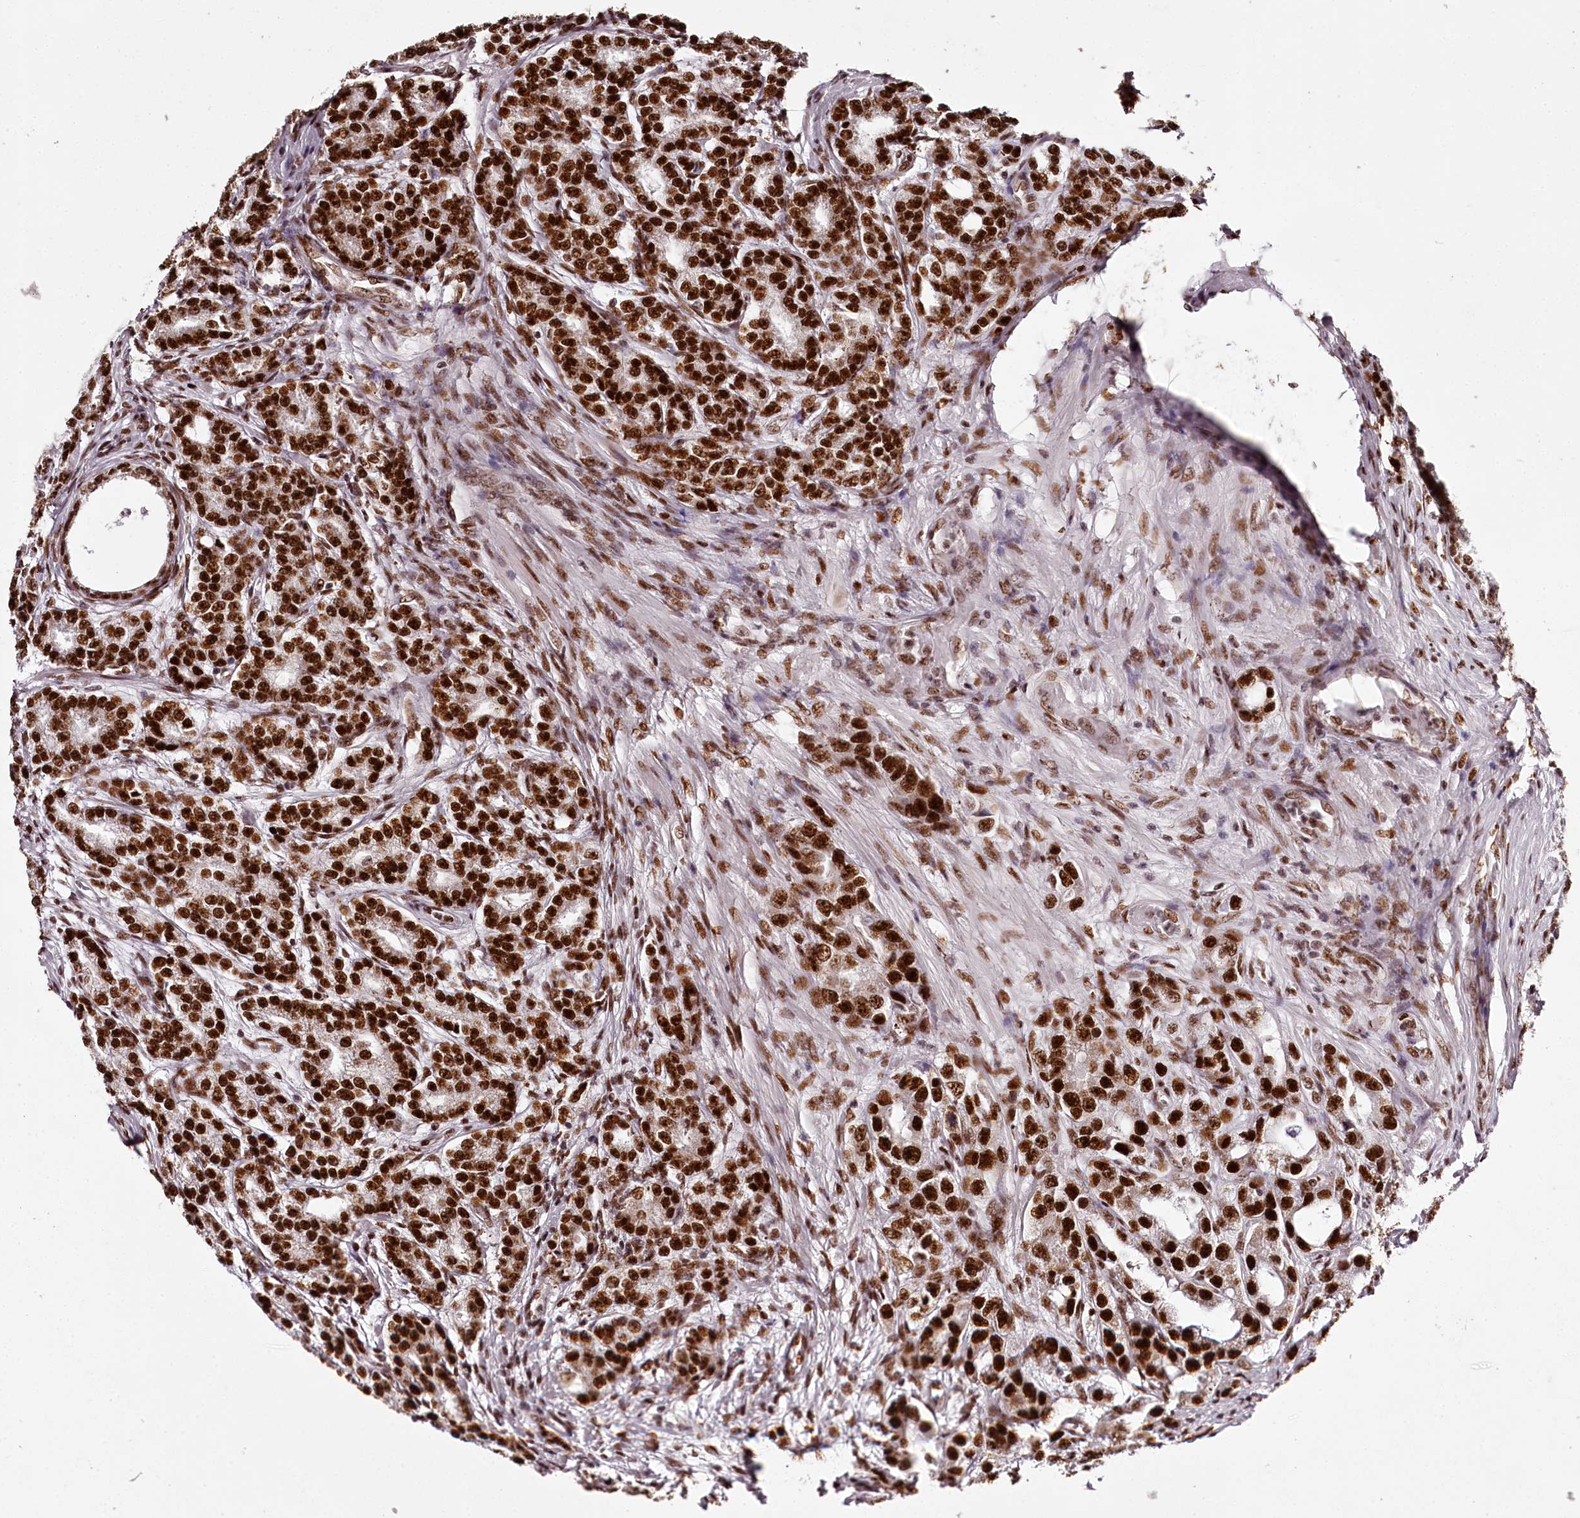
{"staining": {"intensity": "strong", "quantity": ">75%", "location": "nuclear"}, "tissue": "prostate cancer", "cell_type": "Tumor cells", "image_type": "cancer", "snomed": [{"axis": "morphology", "description": "Adenocarcinoma, High grade"}, {"axis": "topography", "description": "Prostate"}], "caption": "Human prostate adenocarcinoma (high-grade) stained with a brown dye demonstrates strong nuclear positive positivity in about >75% of tumor cells.", "gene": "PSPC1", "patient": {"sex": "male", "age": 69}}